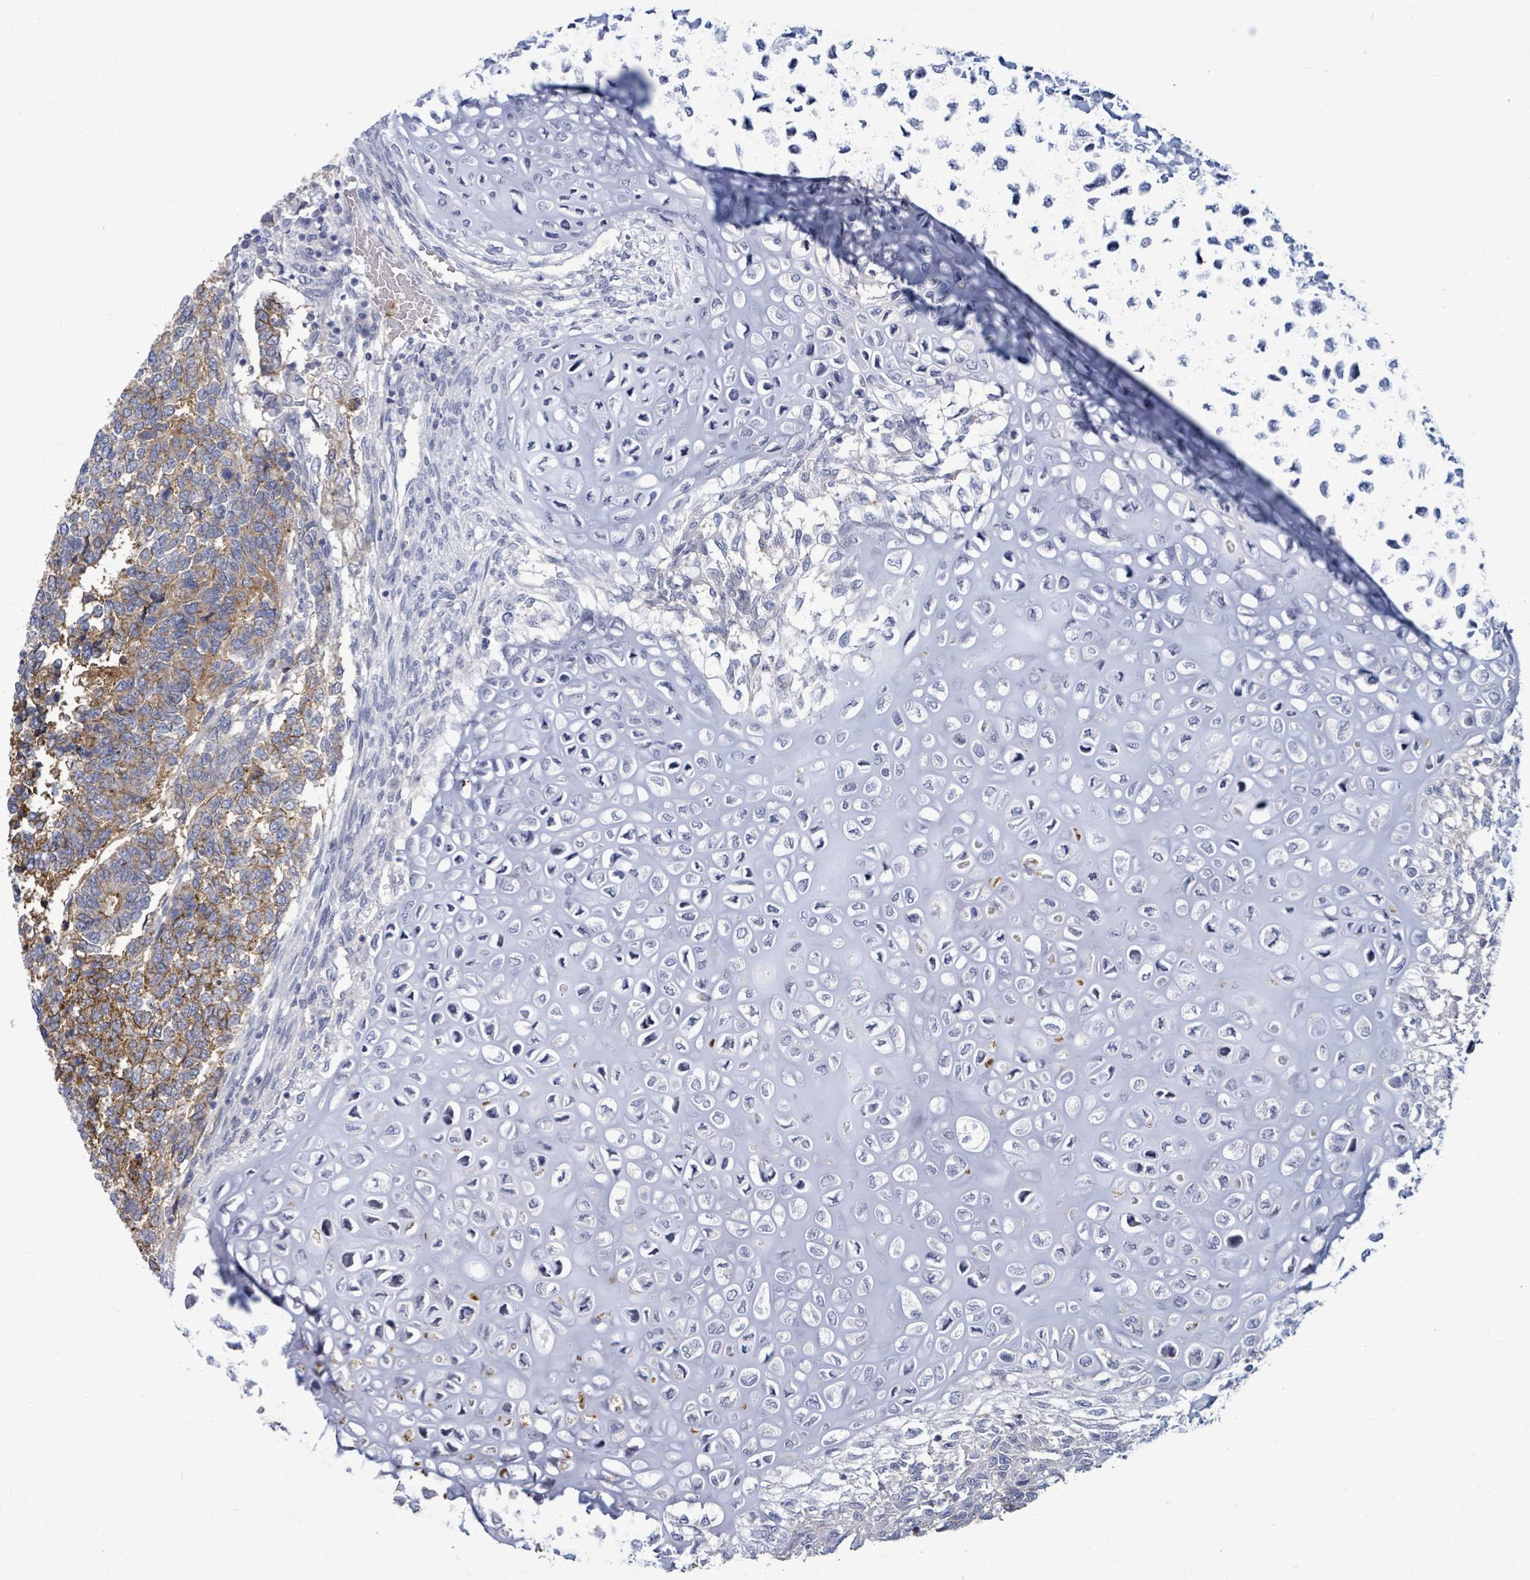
{"staining": {"intensity": "moderate", "quantity": ">75%", "location": "cytoplasmic/membranous"}, "tissue": "testis cancer", "cell_type": "Tumor cells", "image_type": "cancer", "snomed": [{"axis": "morphology", "description": "Carcinoma, Embryonal, NOS"}, {"axis": "topography", "description": "Testis"}], "caption": "This is a photomicrograph of IHC staining of embryonal carcinoma (testis), which shows moderate positivity in the cytoplasmic/membranous of tumor cells.", "gene": "BSG", "patient": {"sex": "male", "age": 23}}